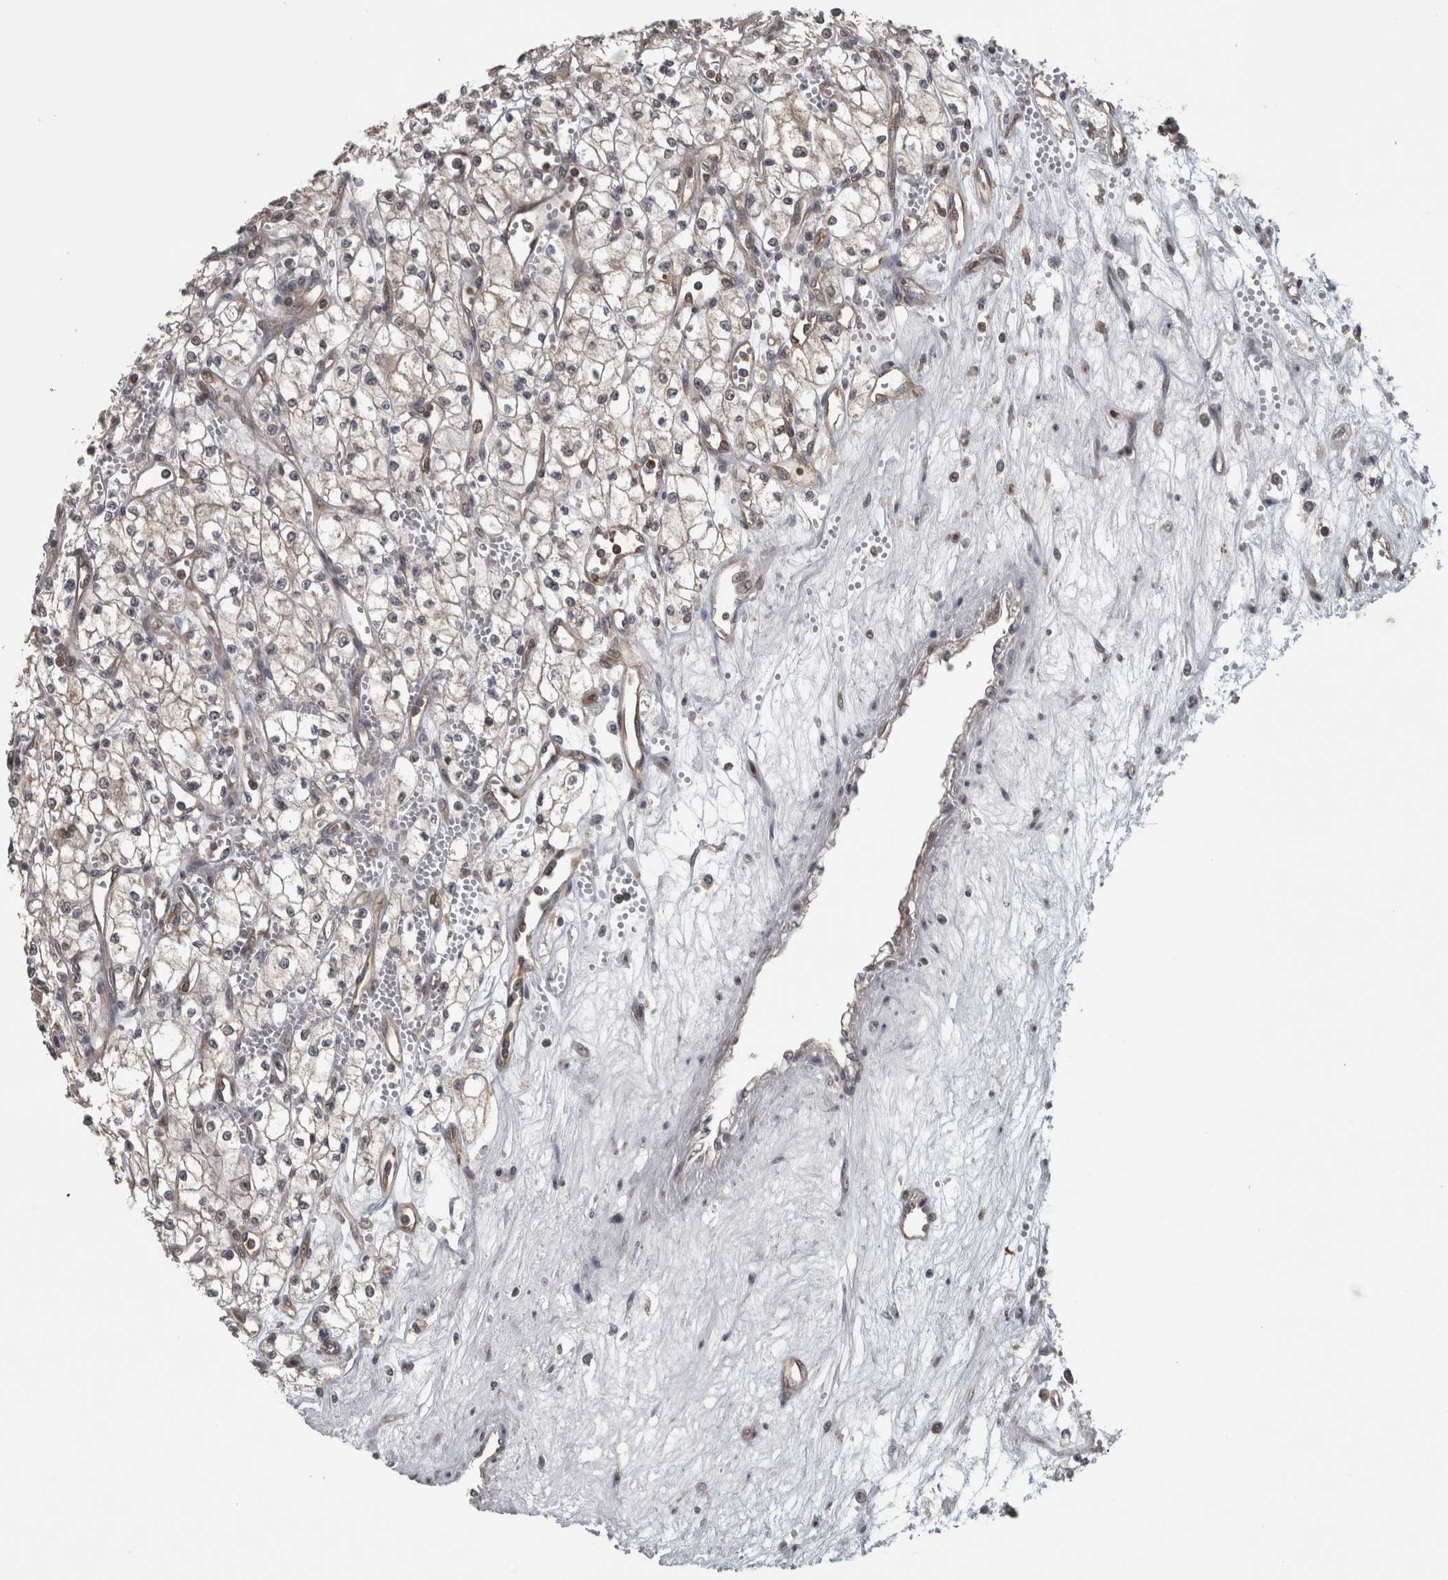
{"staining": {"intensity": "negative", "quantity": "none", "location": "none"}, "tissue": "renal cancer", "cell_type": "Tumor cells", "image_type": "cancer", "snomed": [{"axis": "morphology", "description": "Adenocarcinoma, NOS"}, {"axis": "topography", "description": "Kidney"}], "caption": "This photomicrograph is of renal adenocarcinoma stained with immunohistochemistry (IHC) to label a protein in brown with the nuclei are counter-stained blue. There is no staining in tumor cells.", "gene": "ATXN2", "patient": {"sex": "male", "age": 59}}